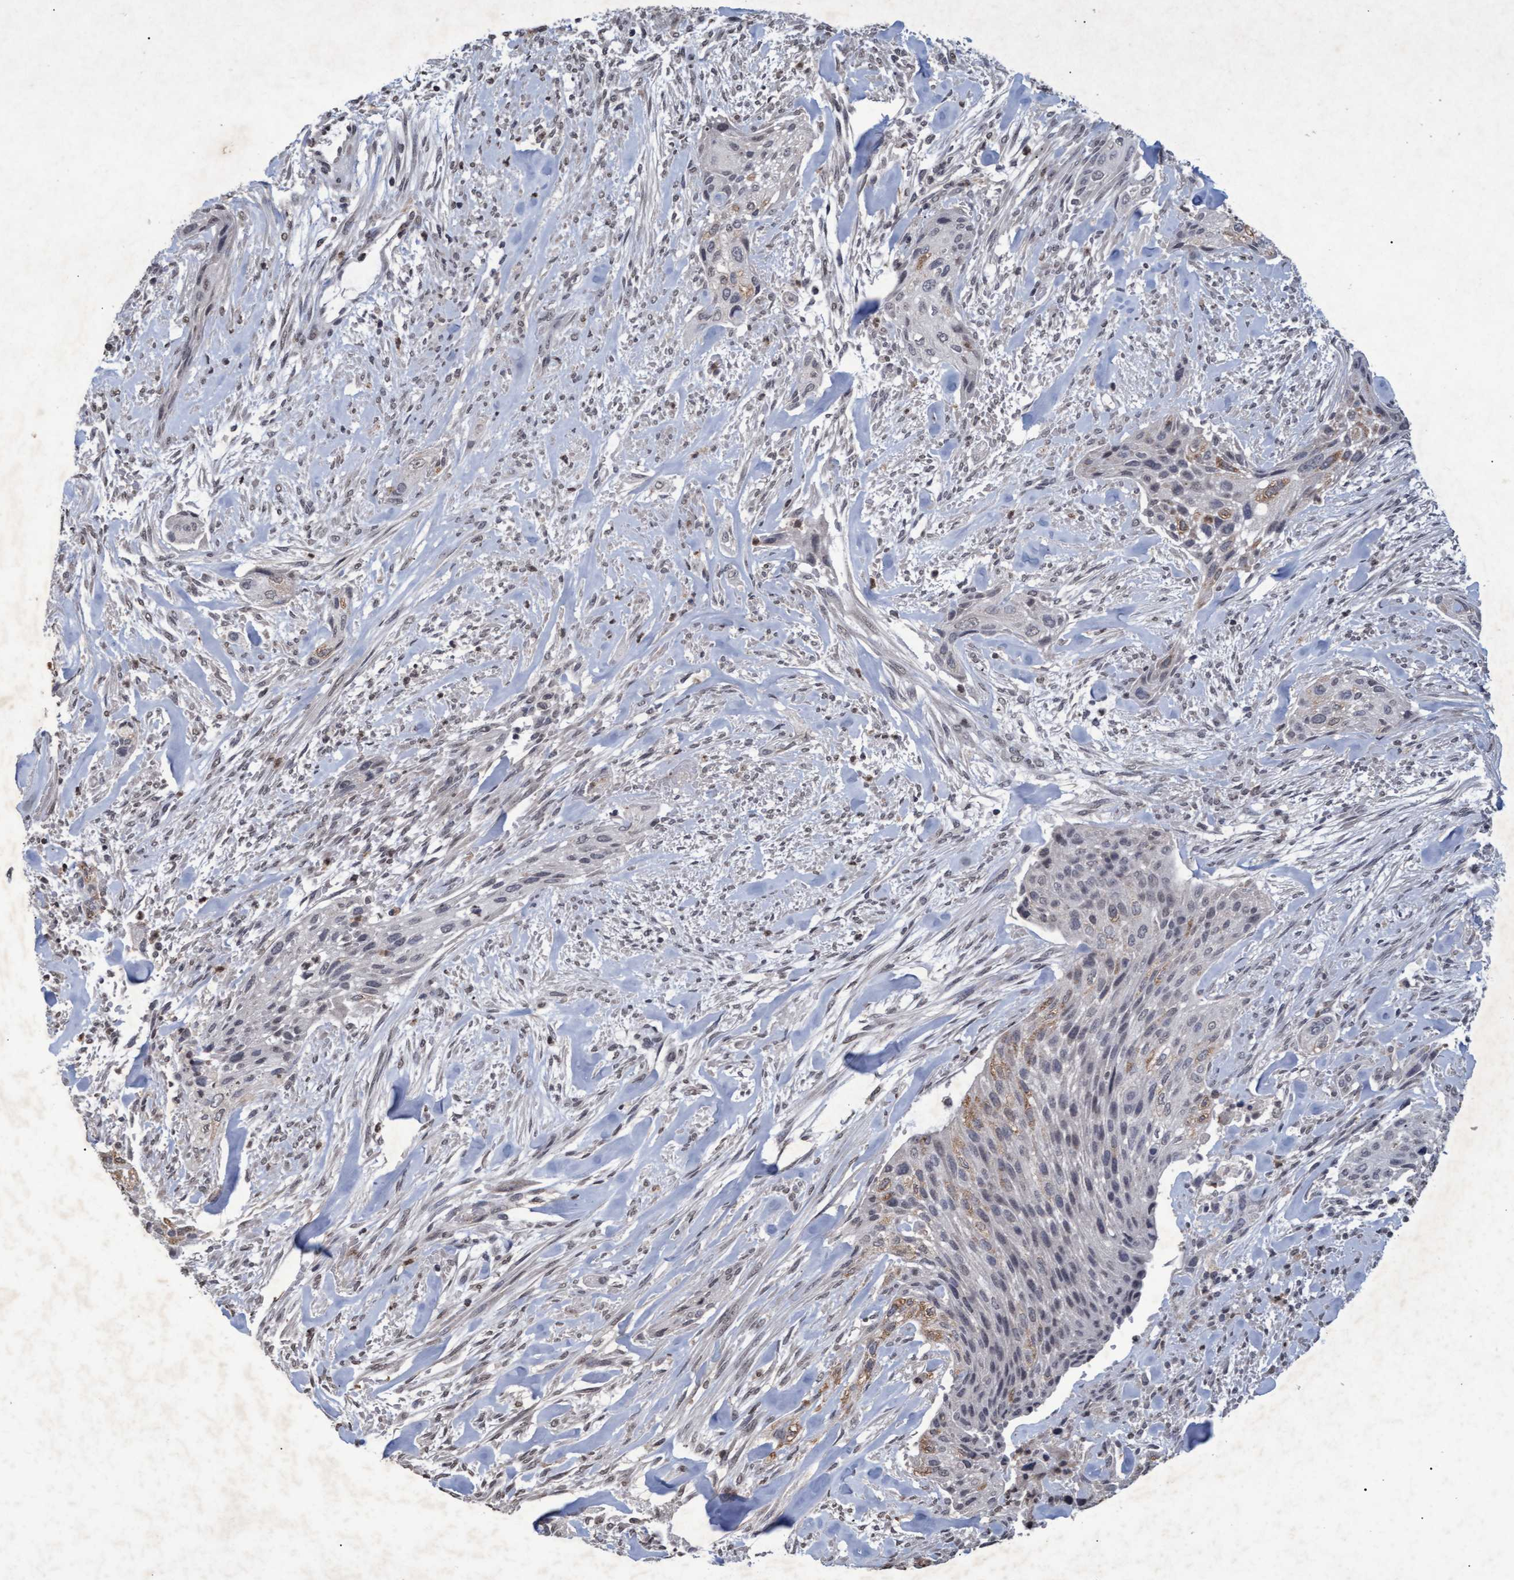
{"staining": {"intensity": "weak", "quantity": "<25%", "location": "cytoplasmic/membranous"}, "tissue": "urothelial cancer", "cell_type": "Tumor cells", "image_type": "cancer", "snomed": [{"axis": "morphology", "description": "Urothelial carcinoma, Low grade"}, {"axis": "morphology", "description": "Urothelial carcinoma, High grade"}, {"axis": "topography", "description": "Urinary bladder"}], "caption": "Immunohistochemistry (IHC) histopathology image of urothelial cancer stained for a protein (brown), which displays no expression in tumor cells.", "gene": "GALC", "patient": {"sex": "male", "age": 35}}